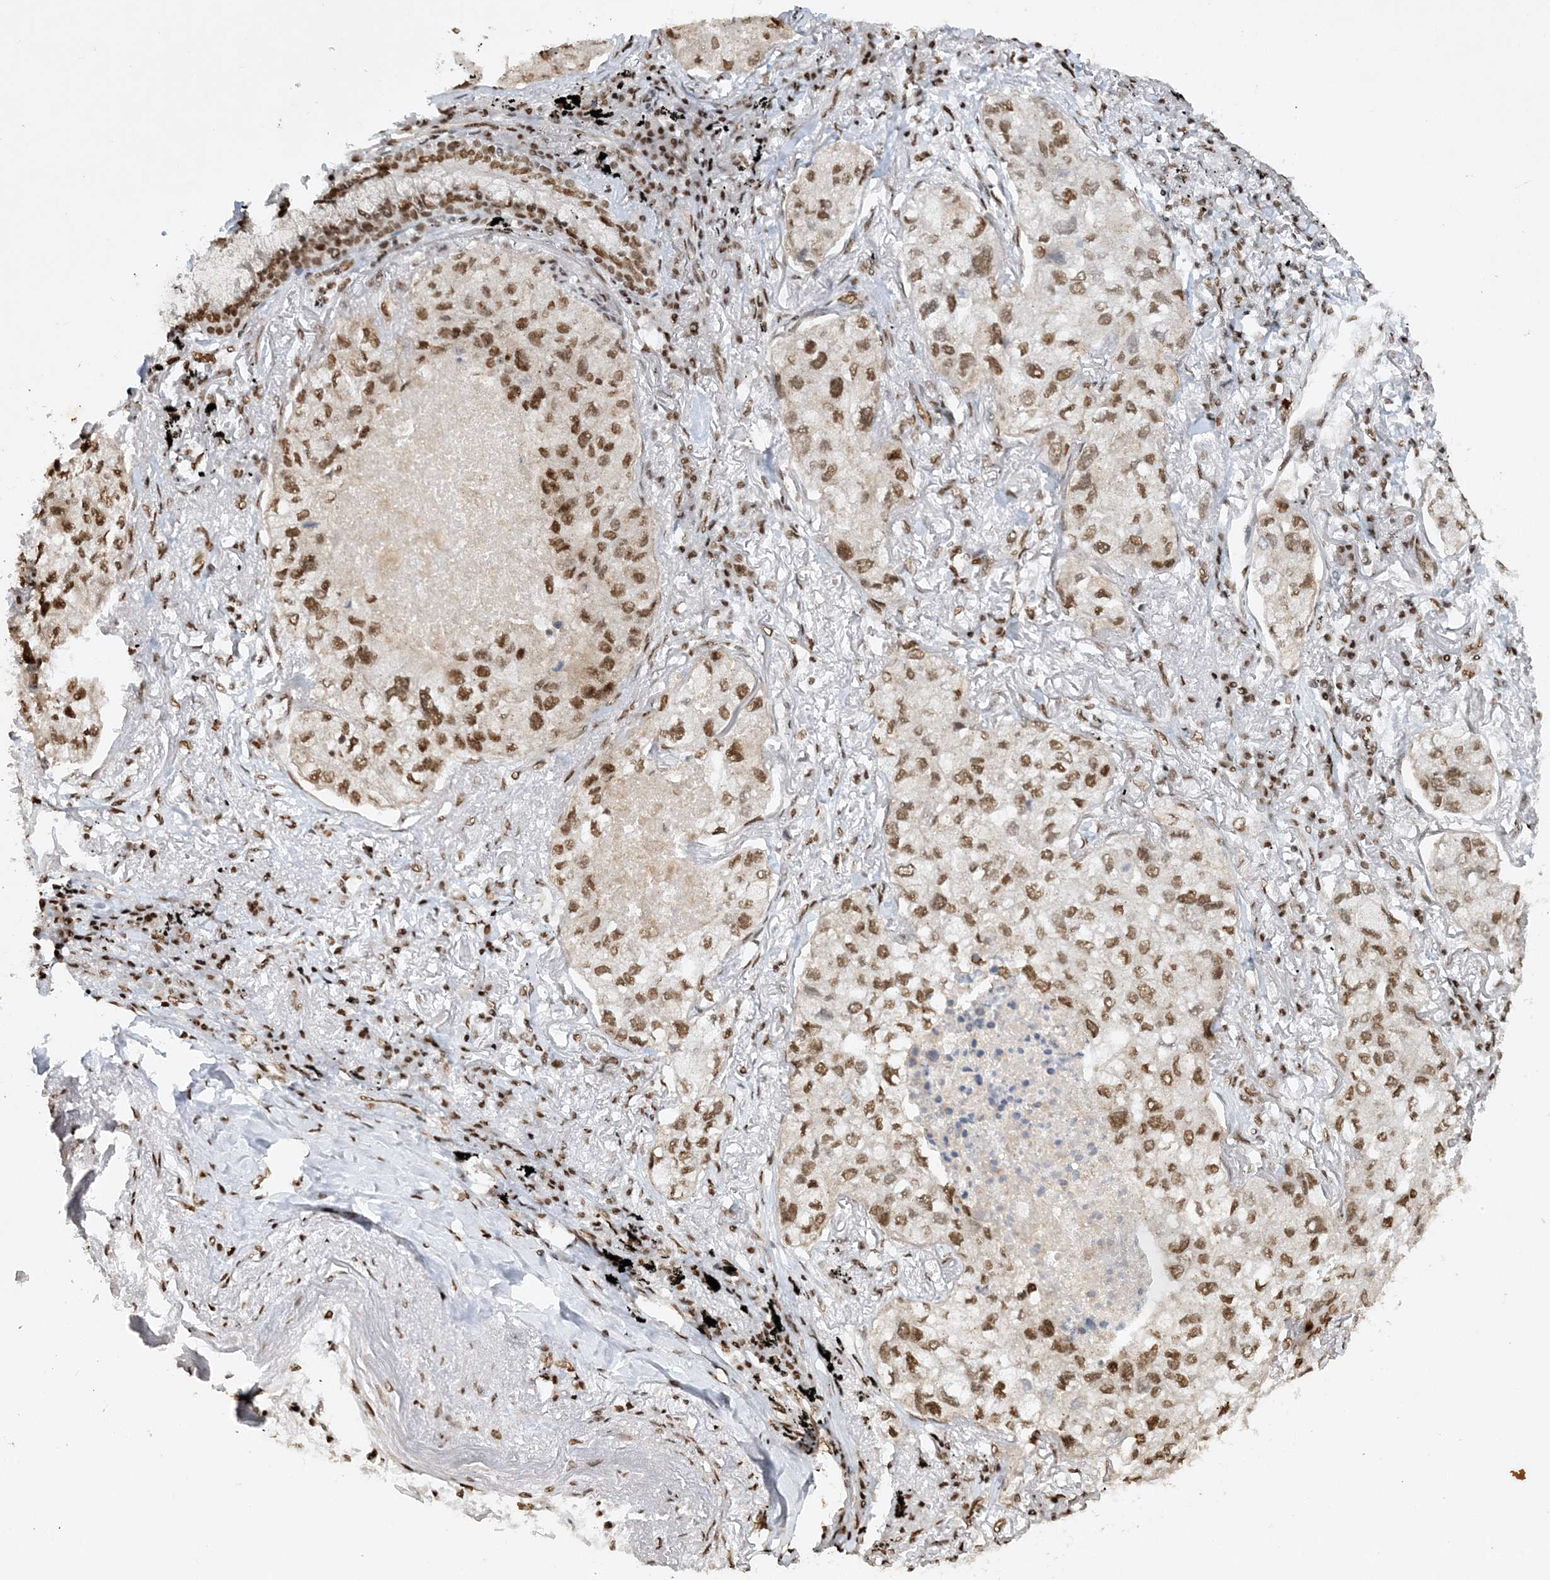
{"staining": {"intensity": "moderate", "quantity": ">75%", "location": "nuclear"}, "tissue": "lung cancer", "cell_type": "Tumor cells", "image_type": "cancer", "snomed": [{"axis": "morphology", "description": "Adenocarcinoma, NOS"}, {"axis": "topography", "description": "Lung"}], "caption": "Lung adenocarcinoma was stained to show a protein in brown. There is medium levels of moderate nuclear staining in about >75% of tumor cells.", "gene": "DELE1", "patient": {"sex": "male", "age": 65}}